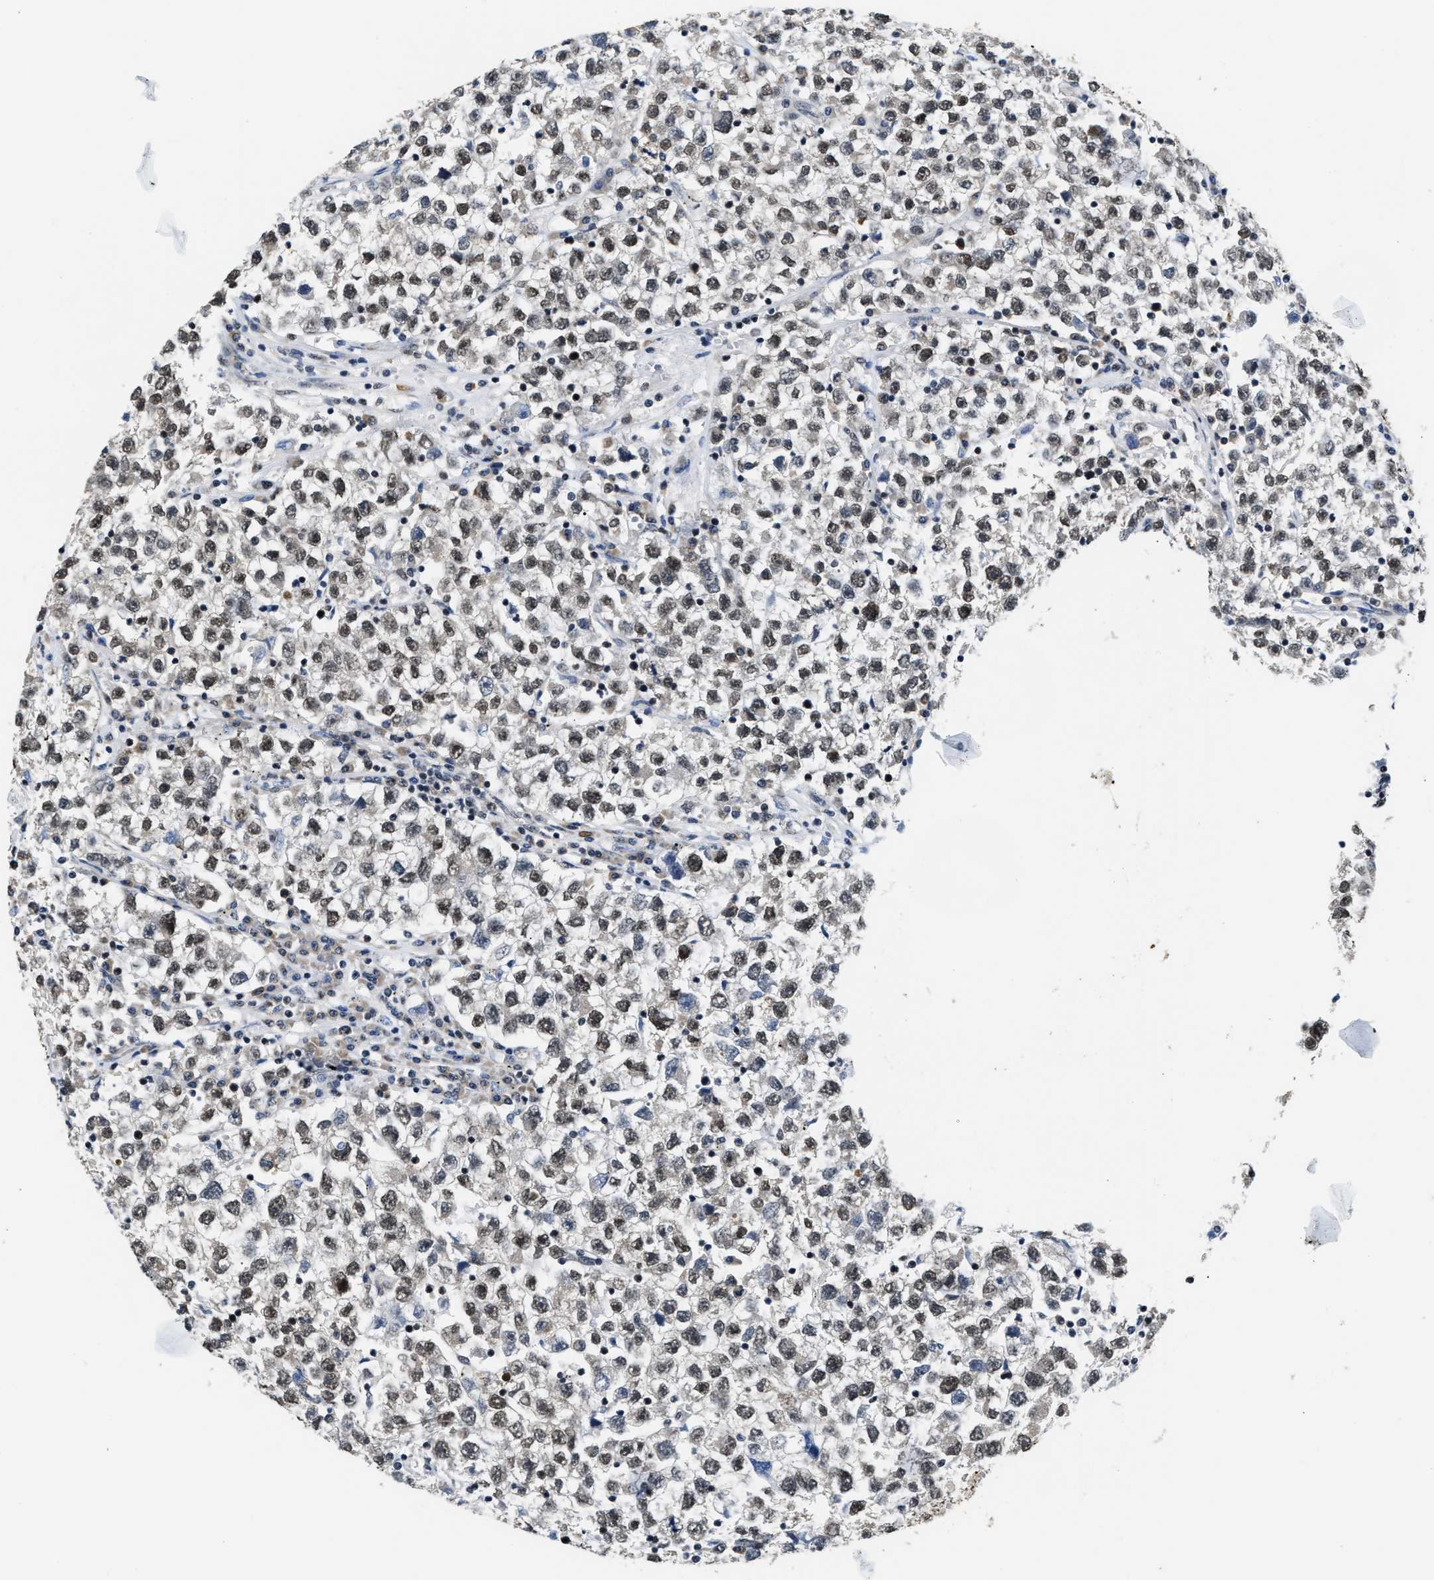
{"staining": {"intensity": "weak", "quantity": ">75%", "location": "nuclear"}, "tissue": "testis cancer", "cell_type": "Tumor cells", "image_type": "cancer", "snomed": [{"axis": "morphology", "description": "Seminoma, NOS"}, {"axis": "topography", "description": "Testis"}], "caption": "Testis seminoma was stained to show a protein in brown. There is low levels of weak nuclear positivity in about >75% of tumor cells. The staining is performed using DAB brown chromogen to label protein expression. The nuclei are counter-stained blue using hematoxylin.", "gene": "CCNDBP1", "patient": {"sex": "male", "age": 22}}